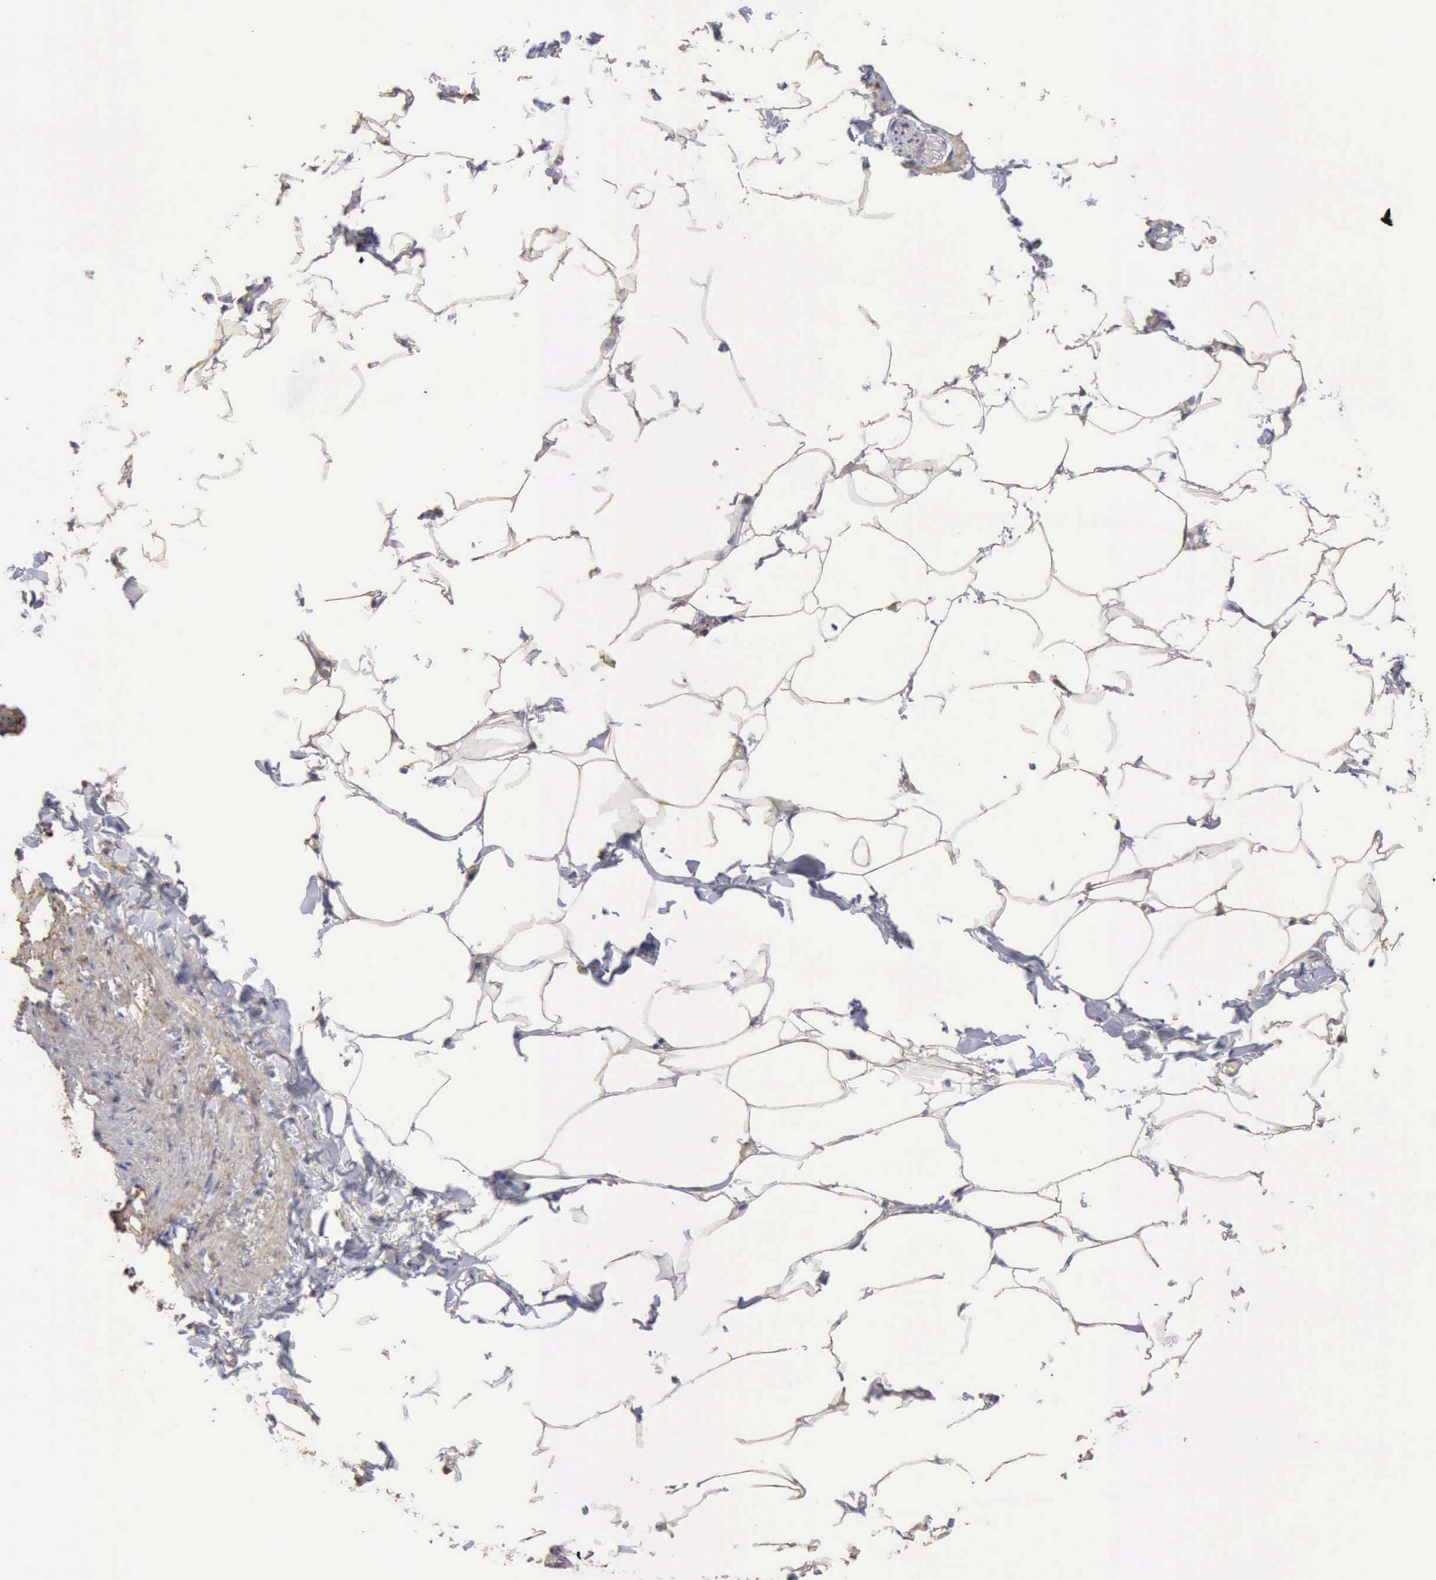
{"staining": {"intensity": "moderate", "quantity": "25%-75%", "location": "cytoplasmic/membranous"}, "tissue": "adipose tissue", "cell_type": "Adipocytes", "image_type": "normal", "snomed": [{"axis": "morphology", "description": "Normal tissue, NOS"}, {"axis": "topography", "description": "Vascular tissue"}], "caption": "IHC photomicrograph of unremarkable adipose tissue: human adipose tissue stained using immunohistochemistry exhibits medium levels of moderate protein expression localized specifically in the cytoplasmic/membranous of adipocytes, appearing as a cytoplasmic/membranous brown color.", "gene": "GPR101", "patient": {"sex": "male", "age": 41}}